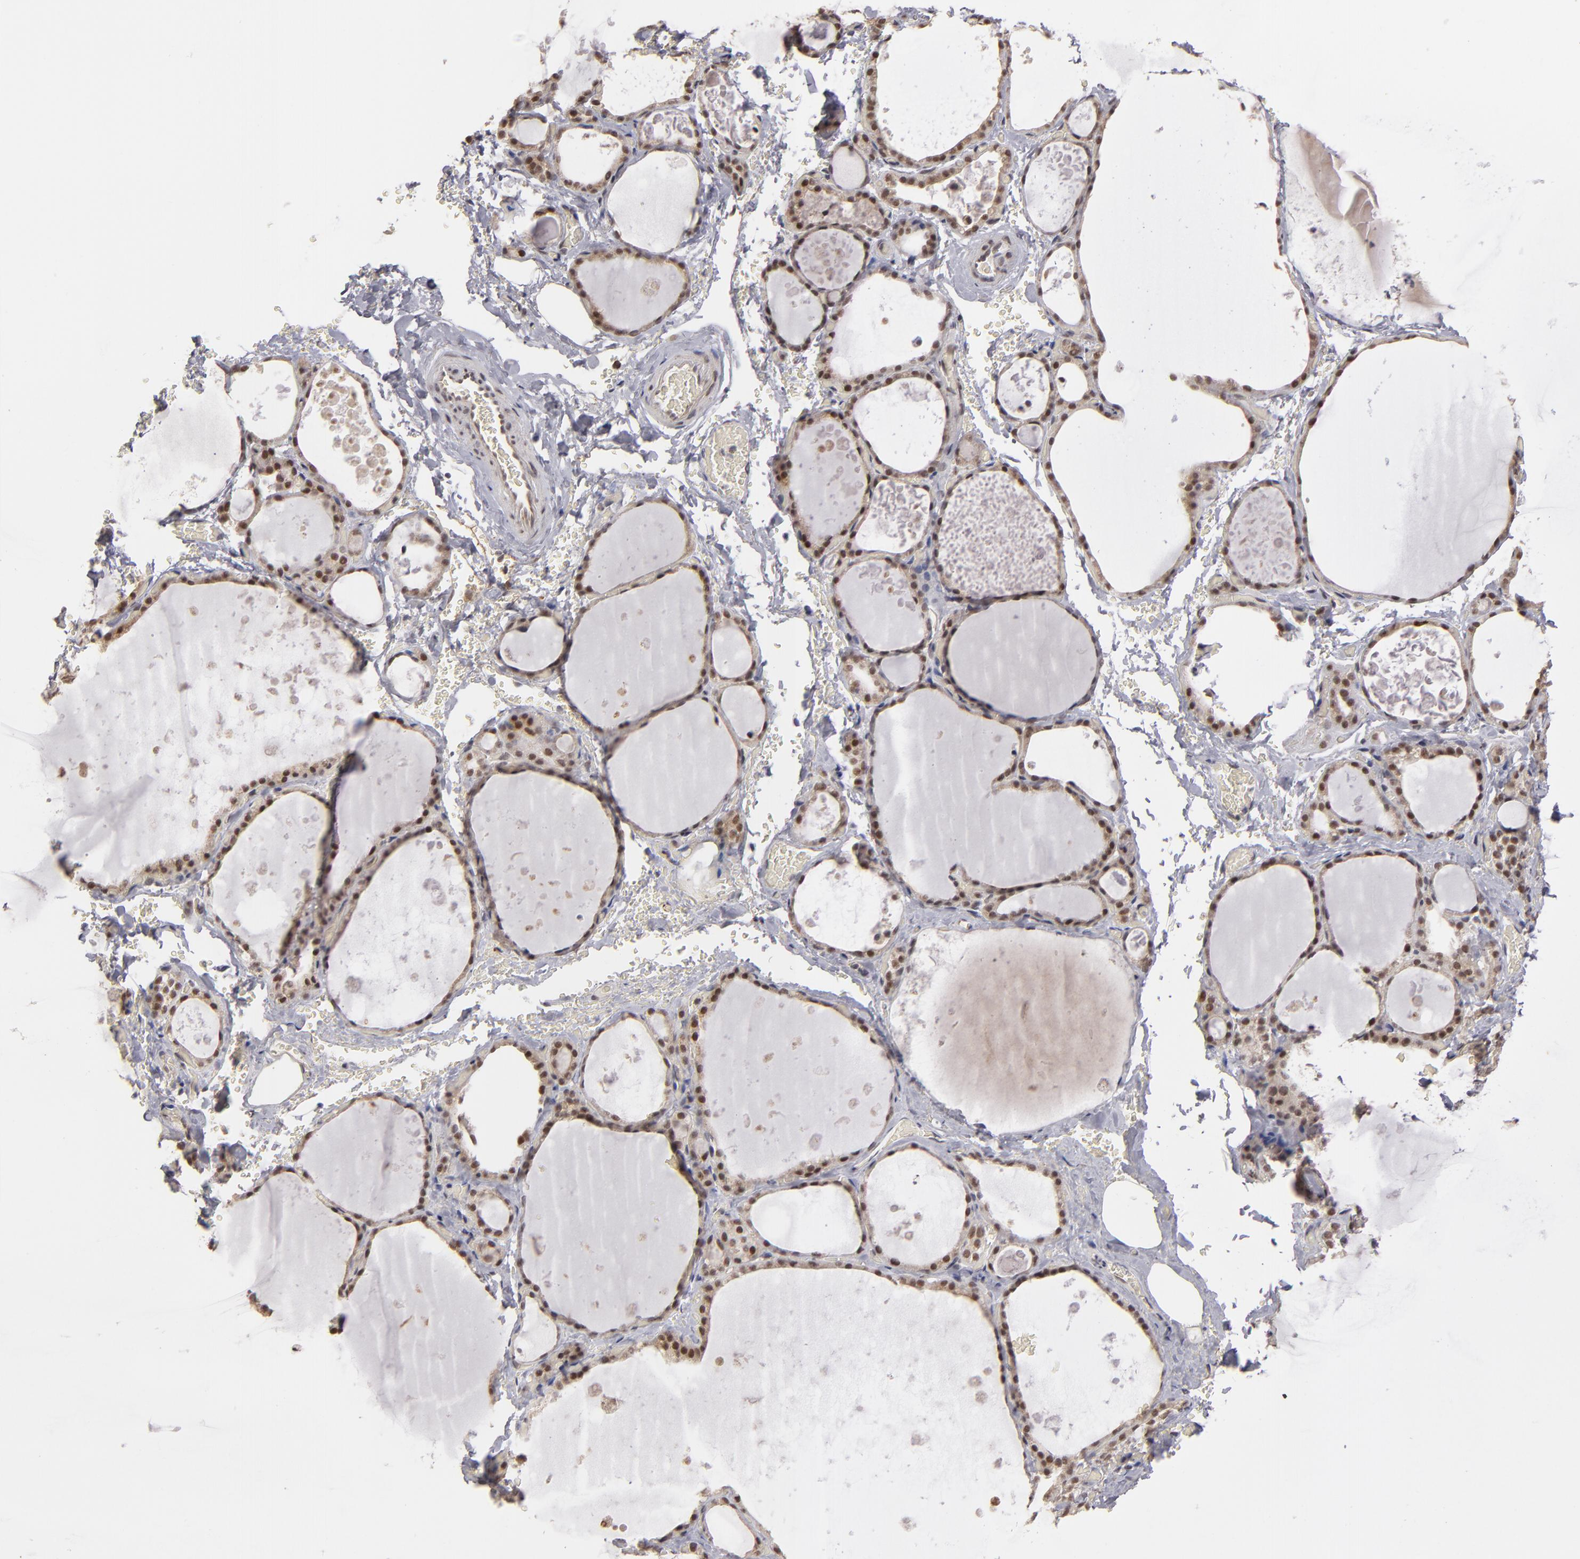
{"staining": {"intensity": "strong", "quantity": ">75%", "location": "cytoplasmic/membranous,nuclear"}, "tissue": "thyroid gland", "cell_type": "Glandular cells", "image_type": "normal", "snomed": [{"axis": "morphology", "description": "Normal tissue, NOS"}, {"axis": "topography", "description": "Thyroid gland"}], "caption": "IHC of normal human thyroid gland exhibits high levels of strong cytoplasmic/membranous,nuclear staining in about >75% of glandular cells.", "gene": "ZNF75A", "patient": {"sex": "male", "age": 61}}